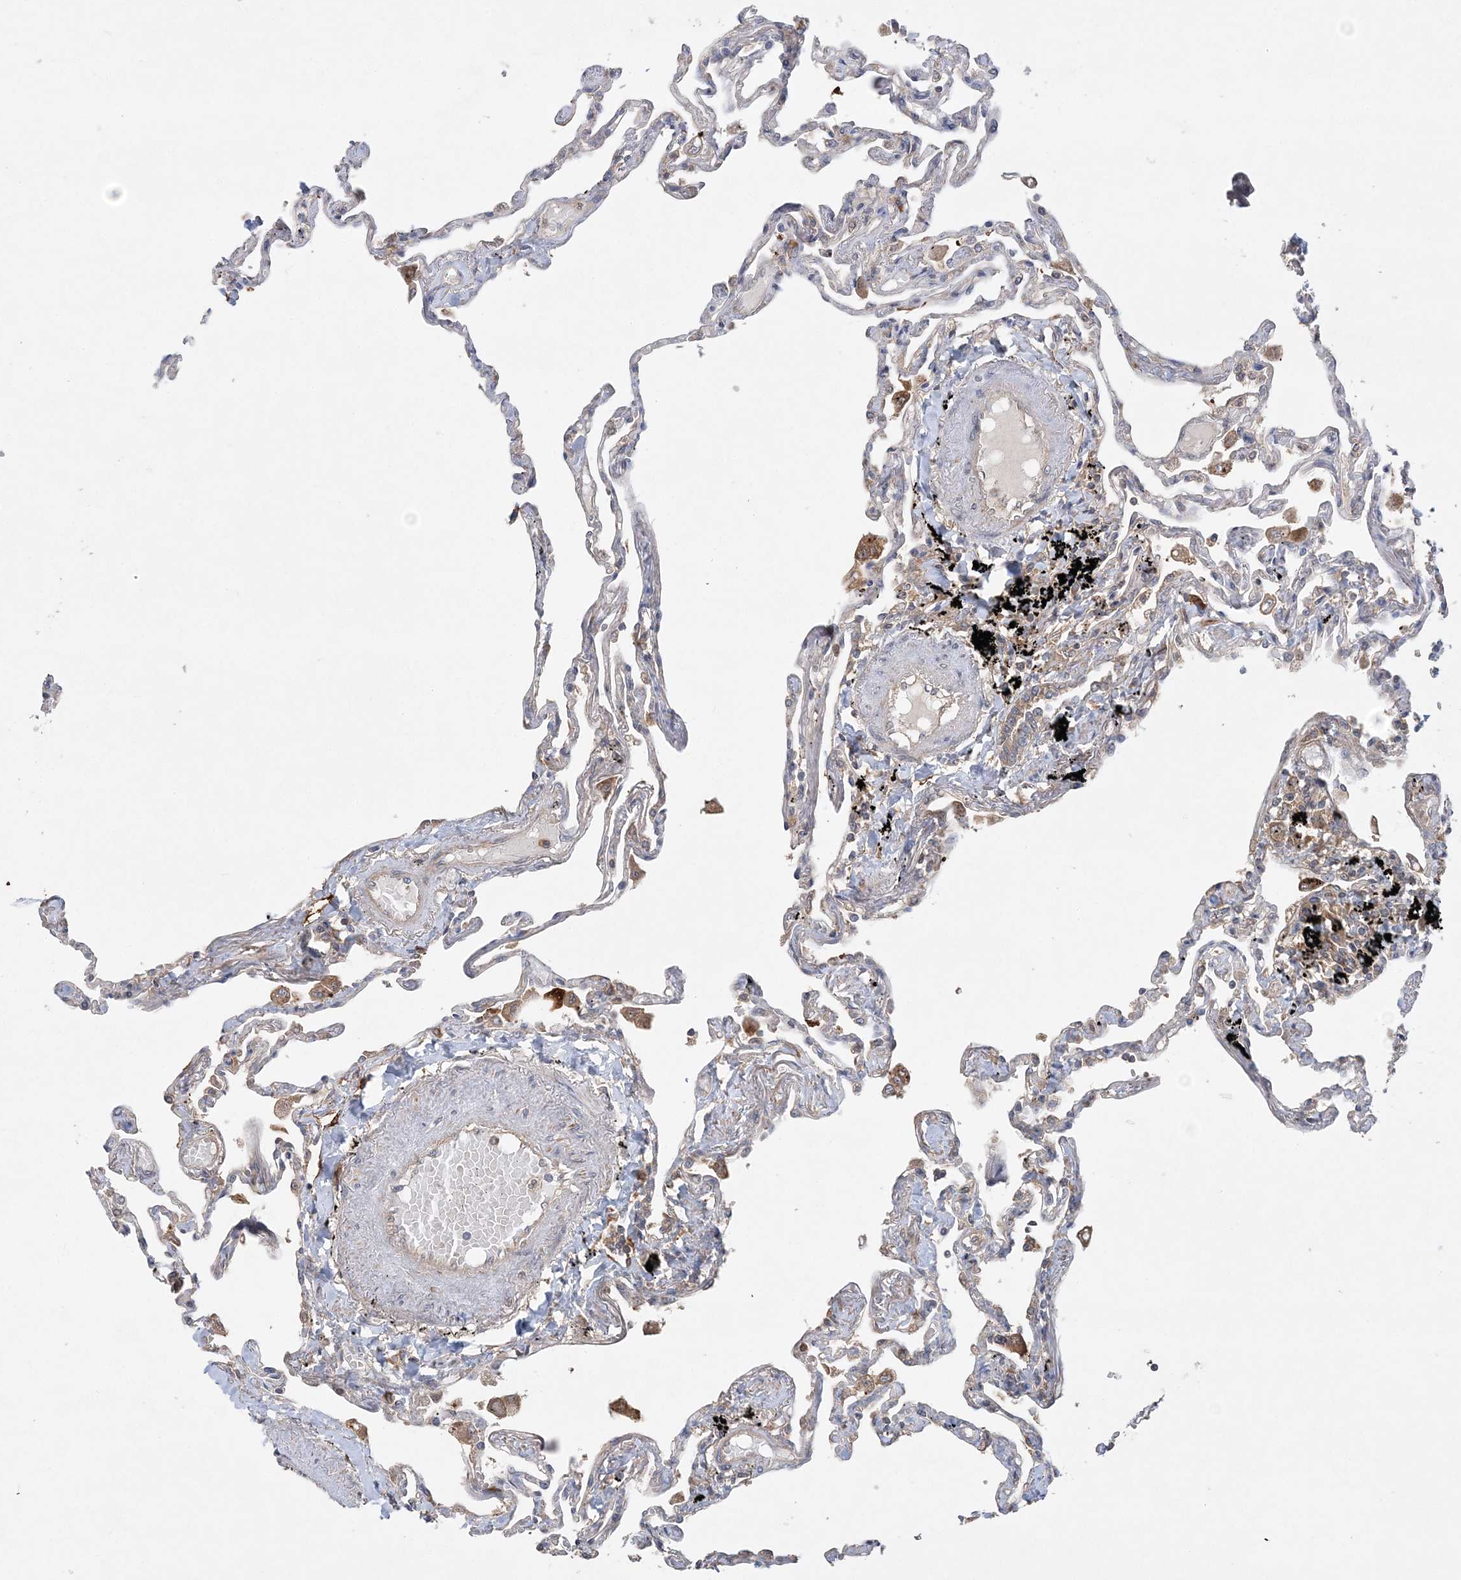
{"staining": {"intensity": "moderate", "quantity": "25%-75%", "location": "cytoplasmic/membranous"}, "tissue": "lung", "cell_type": "Alveolar cells", "image_type": "normal", "snomed": [{"axis": "morphology", "description": "Normal tissue, NOS"}, {"axis": "topography", "description": "Lung"}], "caption": "The micrograph reveals a brown stain indicating the presence of a protein in the cytoplasmic/membranous of alveolar cells in lung.", "gene": "ACAP2", "patient": {"sex": "female", "age": 67}}